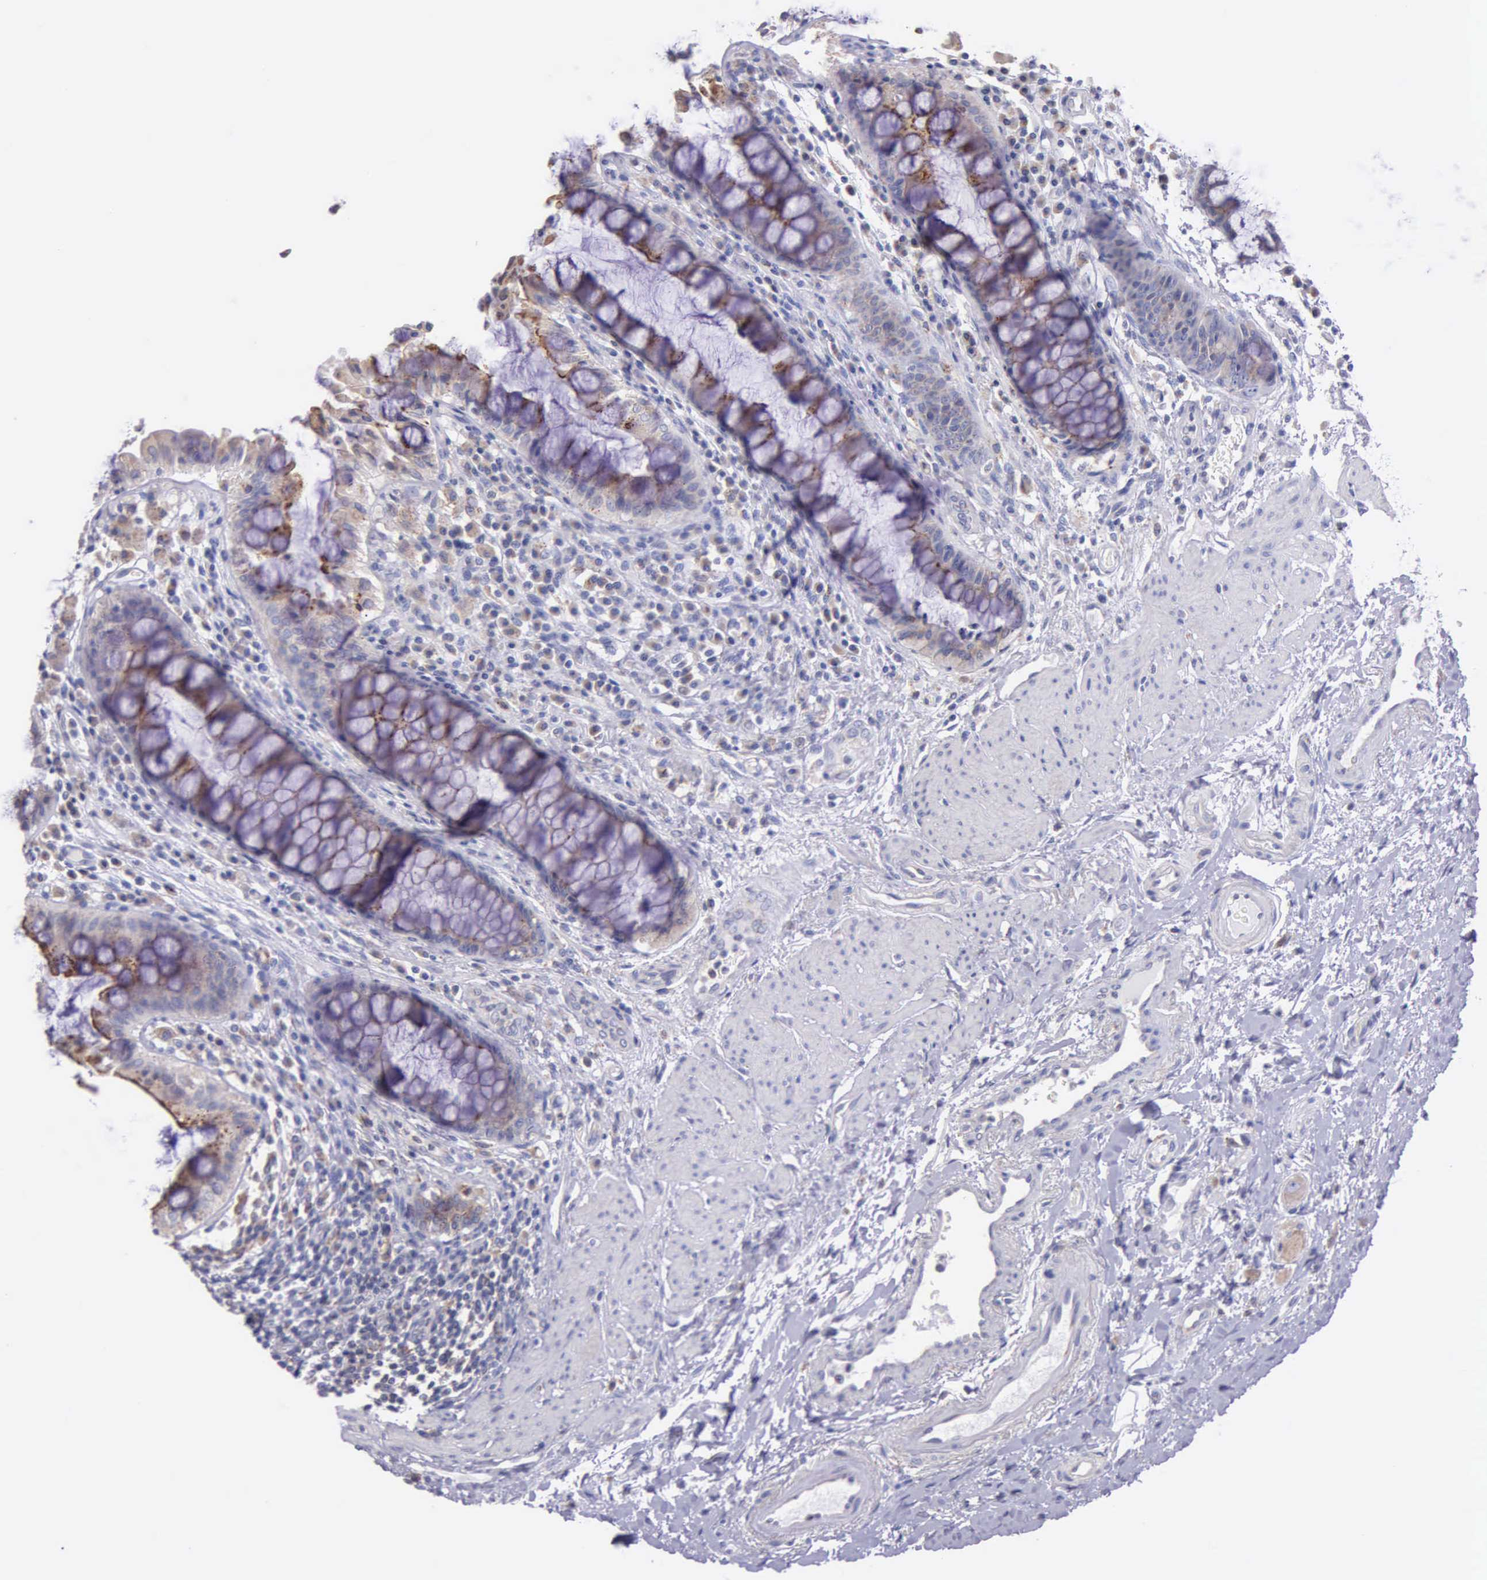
{"staining": {"intensity": "weak", "quantity": ">75%", "location": "cytoplasmic/membranous"}, "tissue": "rectum", "cell_type": "Glandular cells", "image_type": "normal", "snomed": [{"axis": "morphology", "description": "Normal tissue, NOS"}, {"axis": "topography", "description": "Rectum"}], "caption": "A high-resolution micrograph shows IHC staining of unremarkable rectum, which reveals weak cytoplasmic/membranous staining in approximately >75% of glandular cells.", "gene": "CTAGE15", "patient": {"sex": "female", "age": 75}}